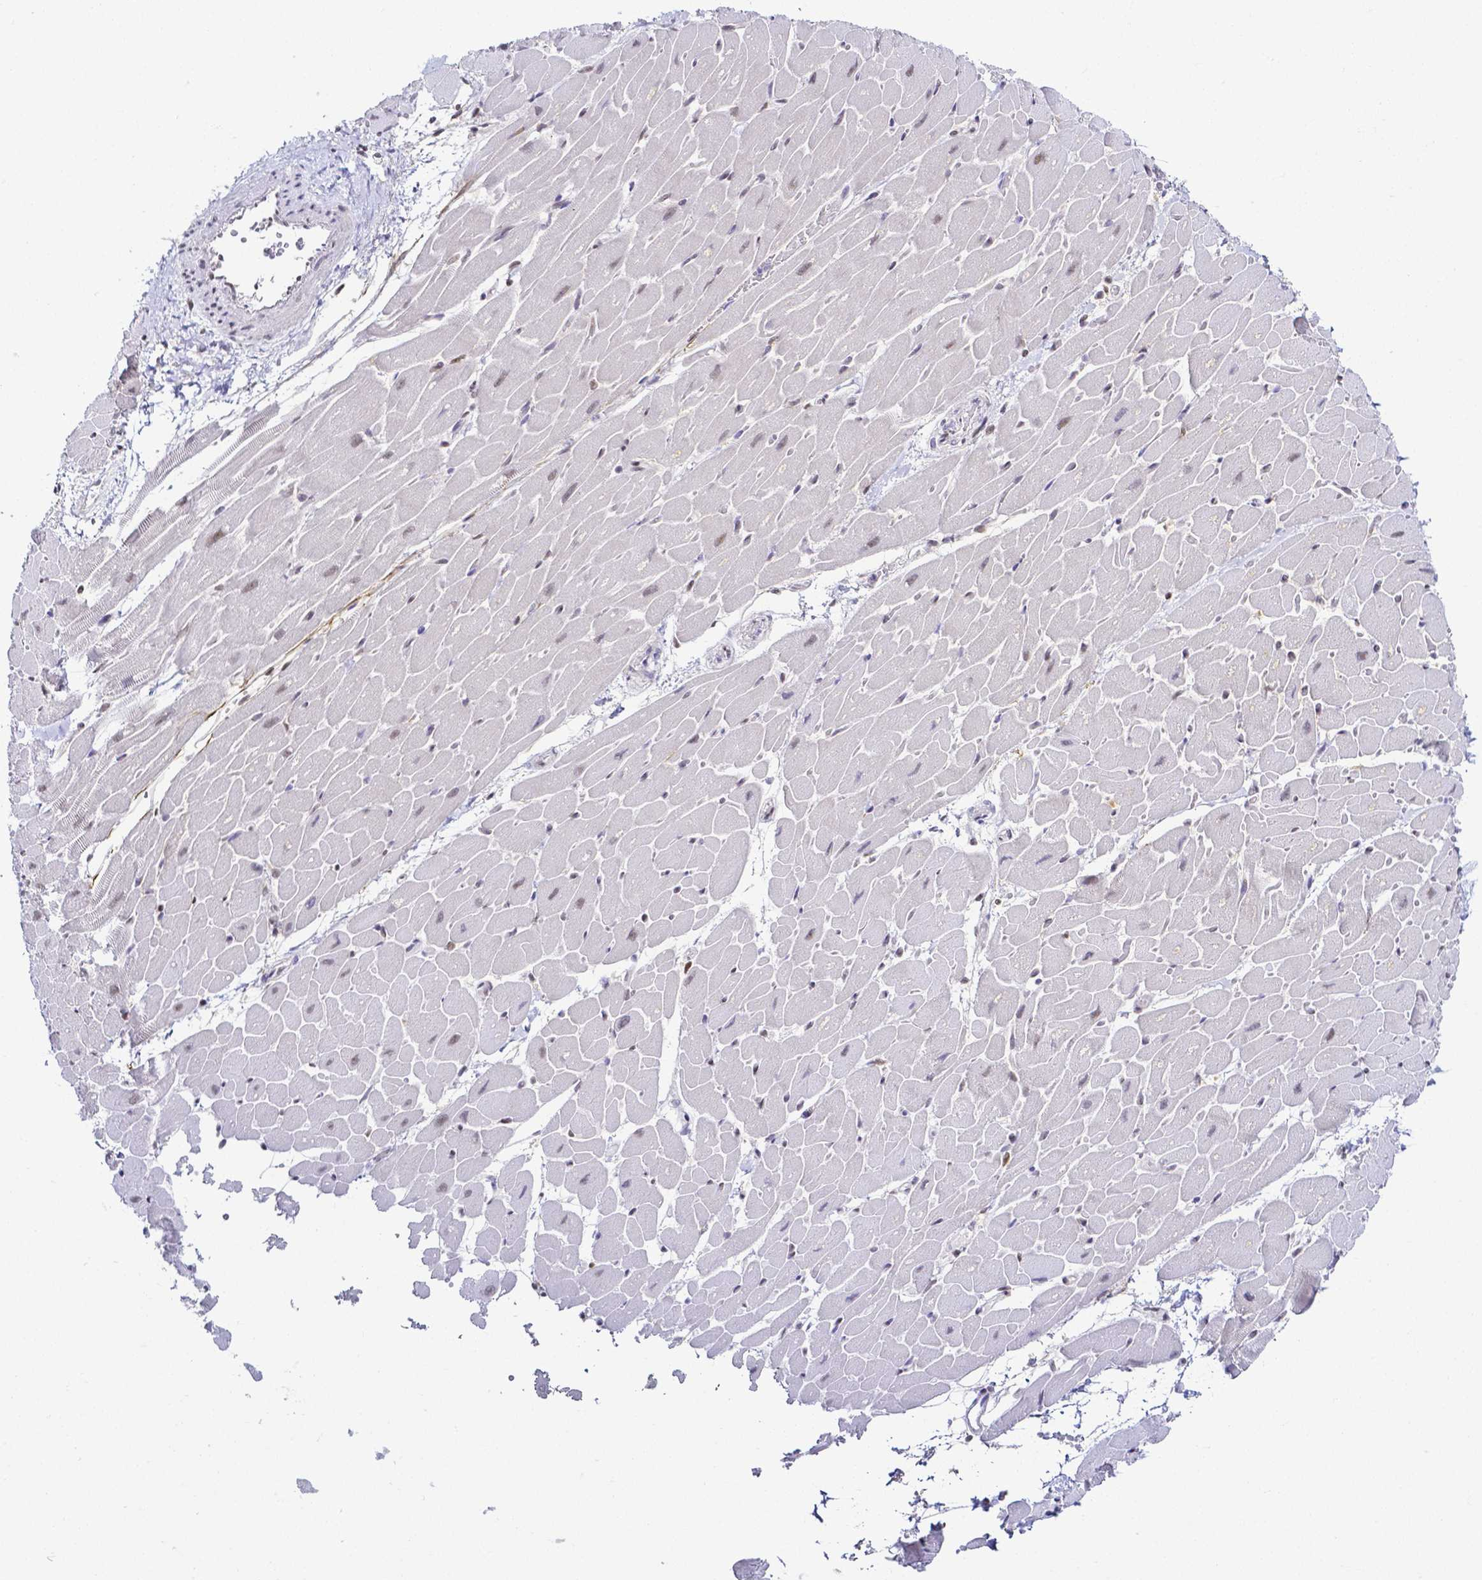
{"staining": {"intensity": "weak", "quantity": "<25%", "location": "nuclear"}, "tissue": "heart muscle", "cell_type": "Cardiomyocytes", "image_type": "normal", "snomed": [{"axis": "morphology", "description": "Normal tissue, NOS"}, {"axis": "topography", "description": "Heart"}], "caption": "DAB immunohistochemical staining of benign heart muscle demonstrates no significant positivity in cardiomyocytes.", "gene": "FAM83G", "patient": {"sex": "male", "age": 37}}